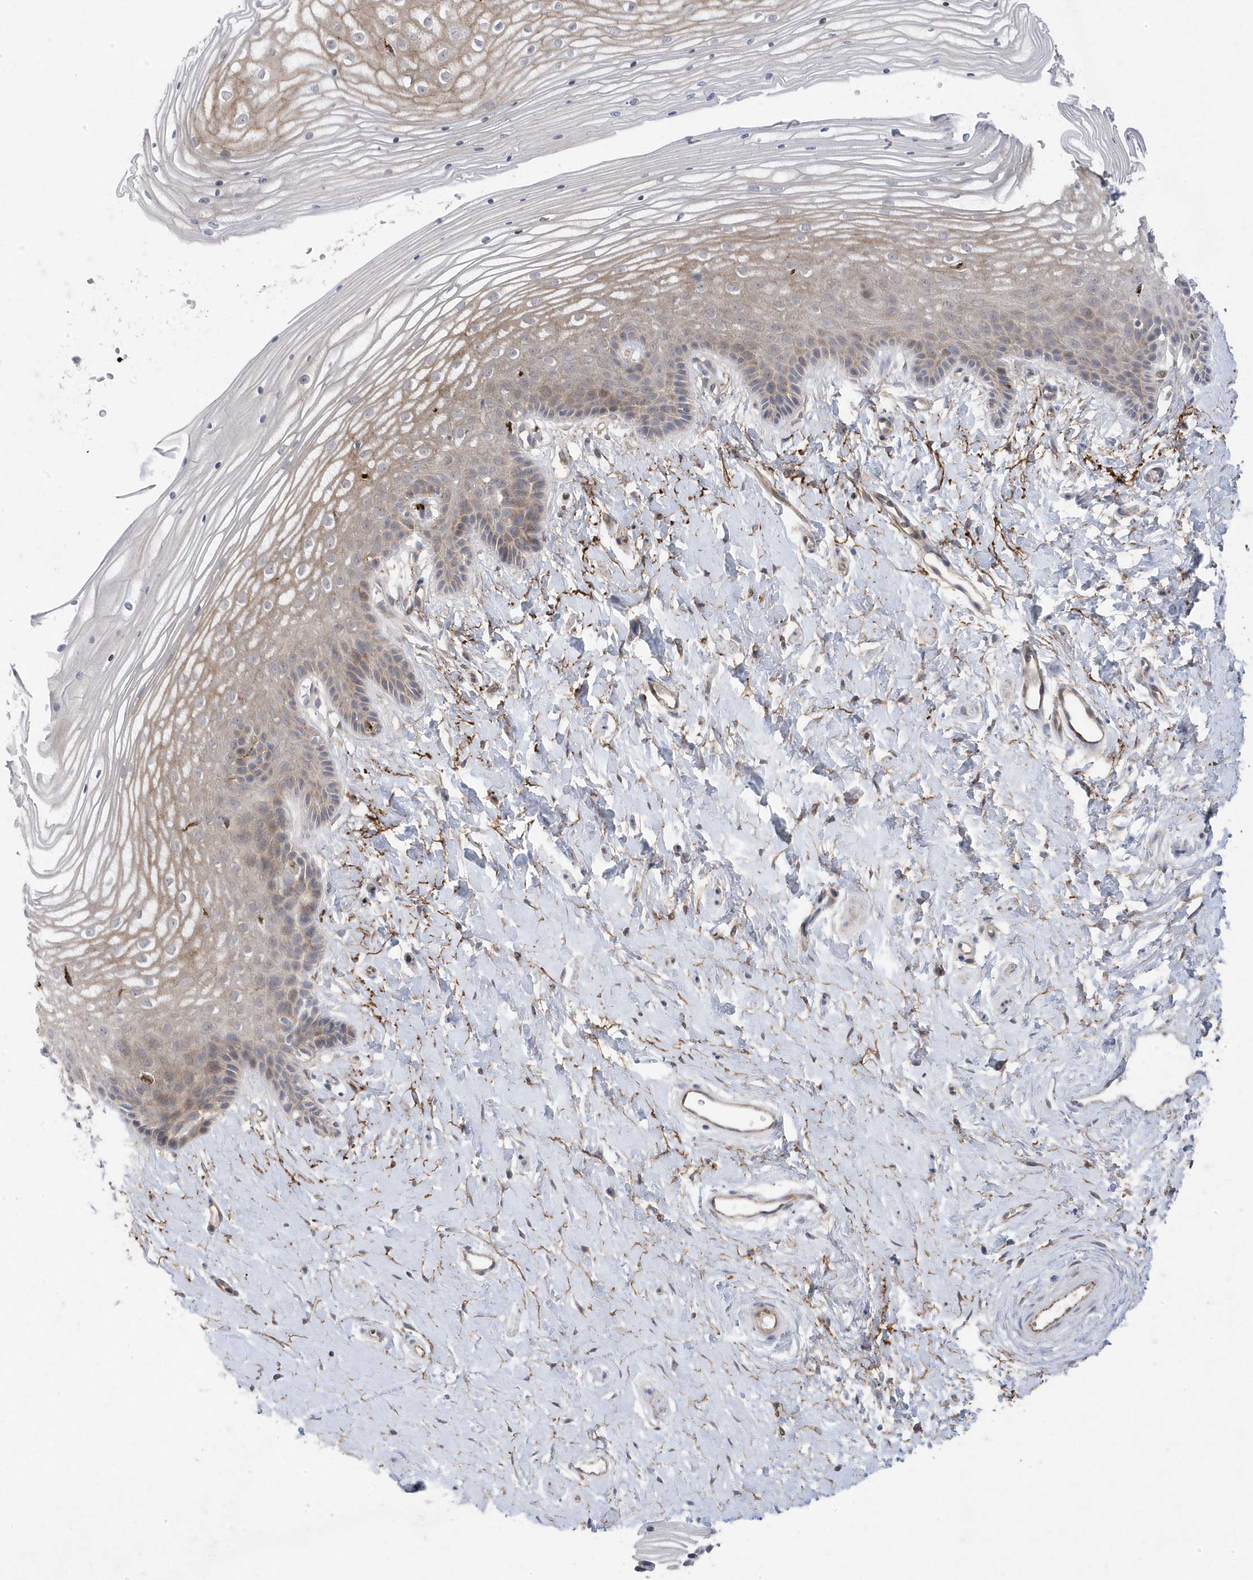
{"staining": {"intensity": "weak", "quantity": "25%-75%", "location": "cytoplasmic/membranous"}, "tissue": "vagina", "cell_type": "Squamous epithelial cells", "image_type": "normal", "snomed": [{"axis": "morphology", "description": "Normal tissue, NOS"}, {"axis": "topography", "description": "Vagina"}, {"axis": "topography", "description": "Cervix"}], "caption": "This histopathology image exhibits benign vagina stained with immunohistochemistry to label a protein in brown. The cytoplasmic/membranous of squamous epithelial cells show weak positivity for the protein. Nuclei are counter-stained blue.", "gene": "ANAPC1", "patient": {"sex": "female", "age": 40}}